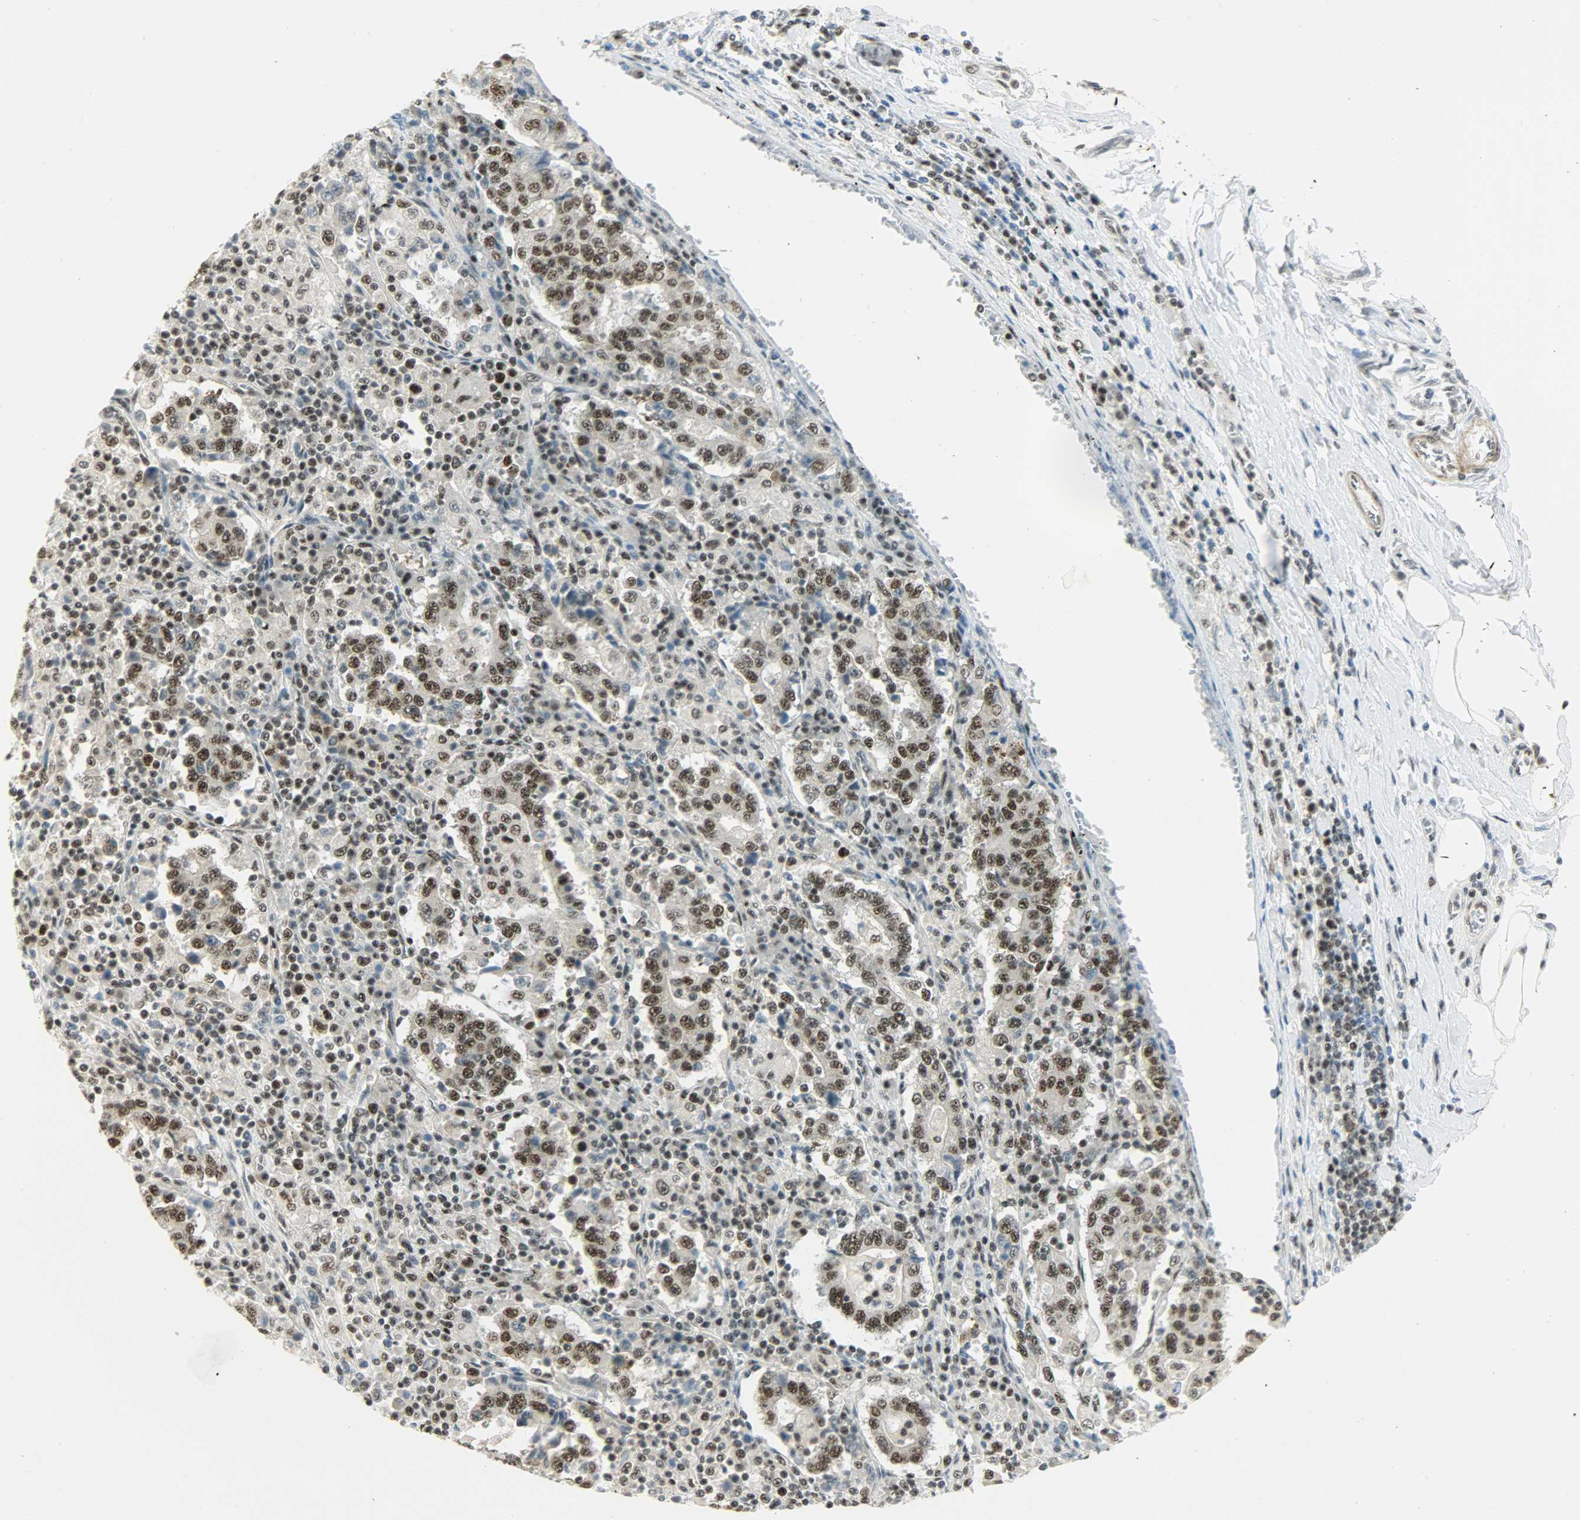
{"staining": {"intensity": "strong", "quantity": ">75%", "location": "nuclear"}, "tissue": "stomach cancer", "cell_type": "Tumor cells", "image_type": "cancer", "snomed": [{"axis": "morphology", "description": "Normal tissue, NOS"}, {"axis": "morphology", "description": "Adenocarcinoma, NOS"}, {"axis": "topography", "description": "Stomach, upper"}, {"axis": "topography", "description": "Stomach"}], "caption": "Brown immunohistochemical staining in human stomach adenocarcinoma exhibits strong nuclear positivity in about >75% of tumor cells.", "gene": "SUGP1", "patient": {"sex": "male", "age": 59}}